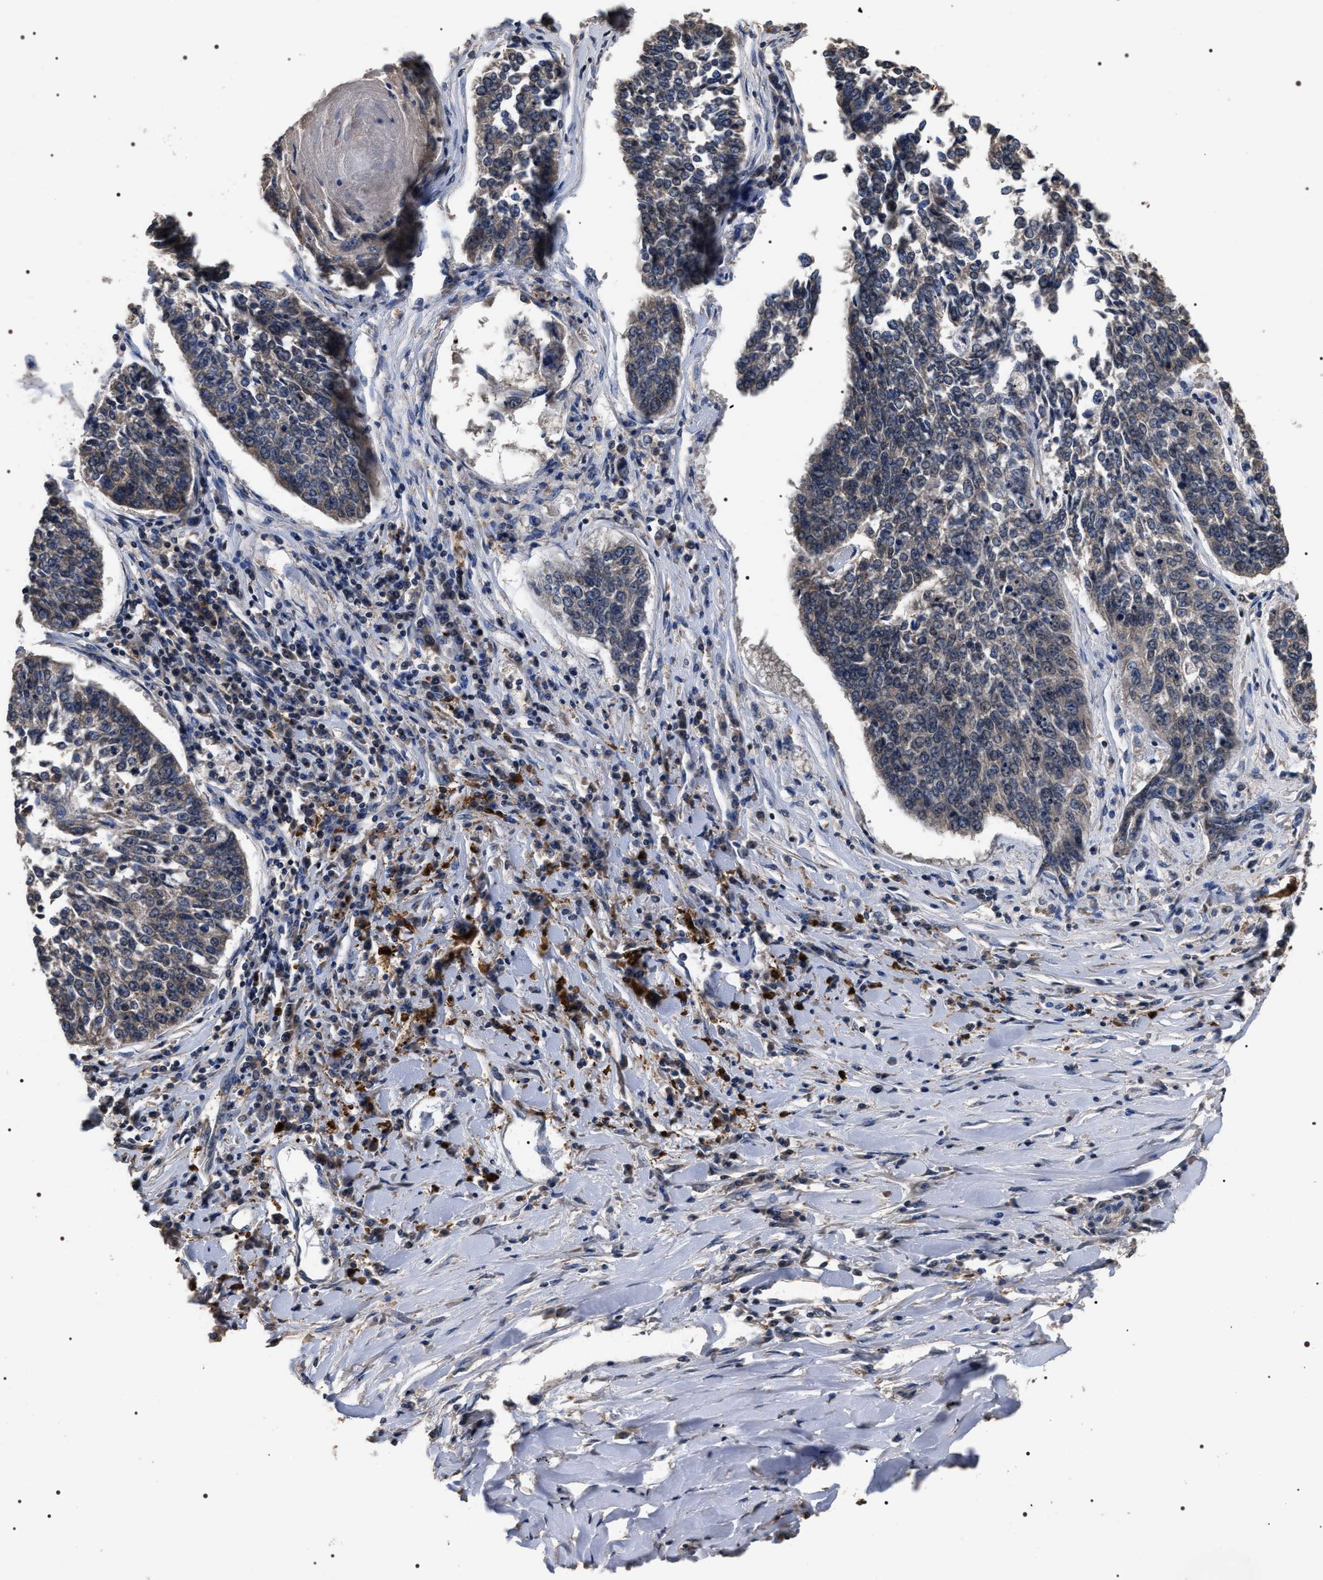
{"staining": {"intensity": "weak", "quantity": "<25%", "location": "cytoplasmic/membranous"}, "tissue": "lung cancer", "cell_type": "Tumor cells", "image_type": "cancer", "snomed": [{"axis": "morphology", "description": "Normal tissue, NOS"}, {"axis": "morphology", "description": "Squamous cell carcinoma, NOS"}, {"axis": "topography", "description": "Cartilage tissue"}, {"axis": "topography", "description": "Bronchus"}, {"axis": "topography", "description": "Lung"}], "caption": "A high-resolution image shows IHC staining of lung cancer (squamous cell carcinoma), which exhibits no significant expression in tumor cells. (DAB IHC with hematoxylin counter stain).", "gene": "UPF3A", "patient": {"sex": "female", "age": 49}}